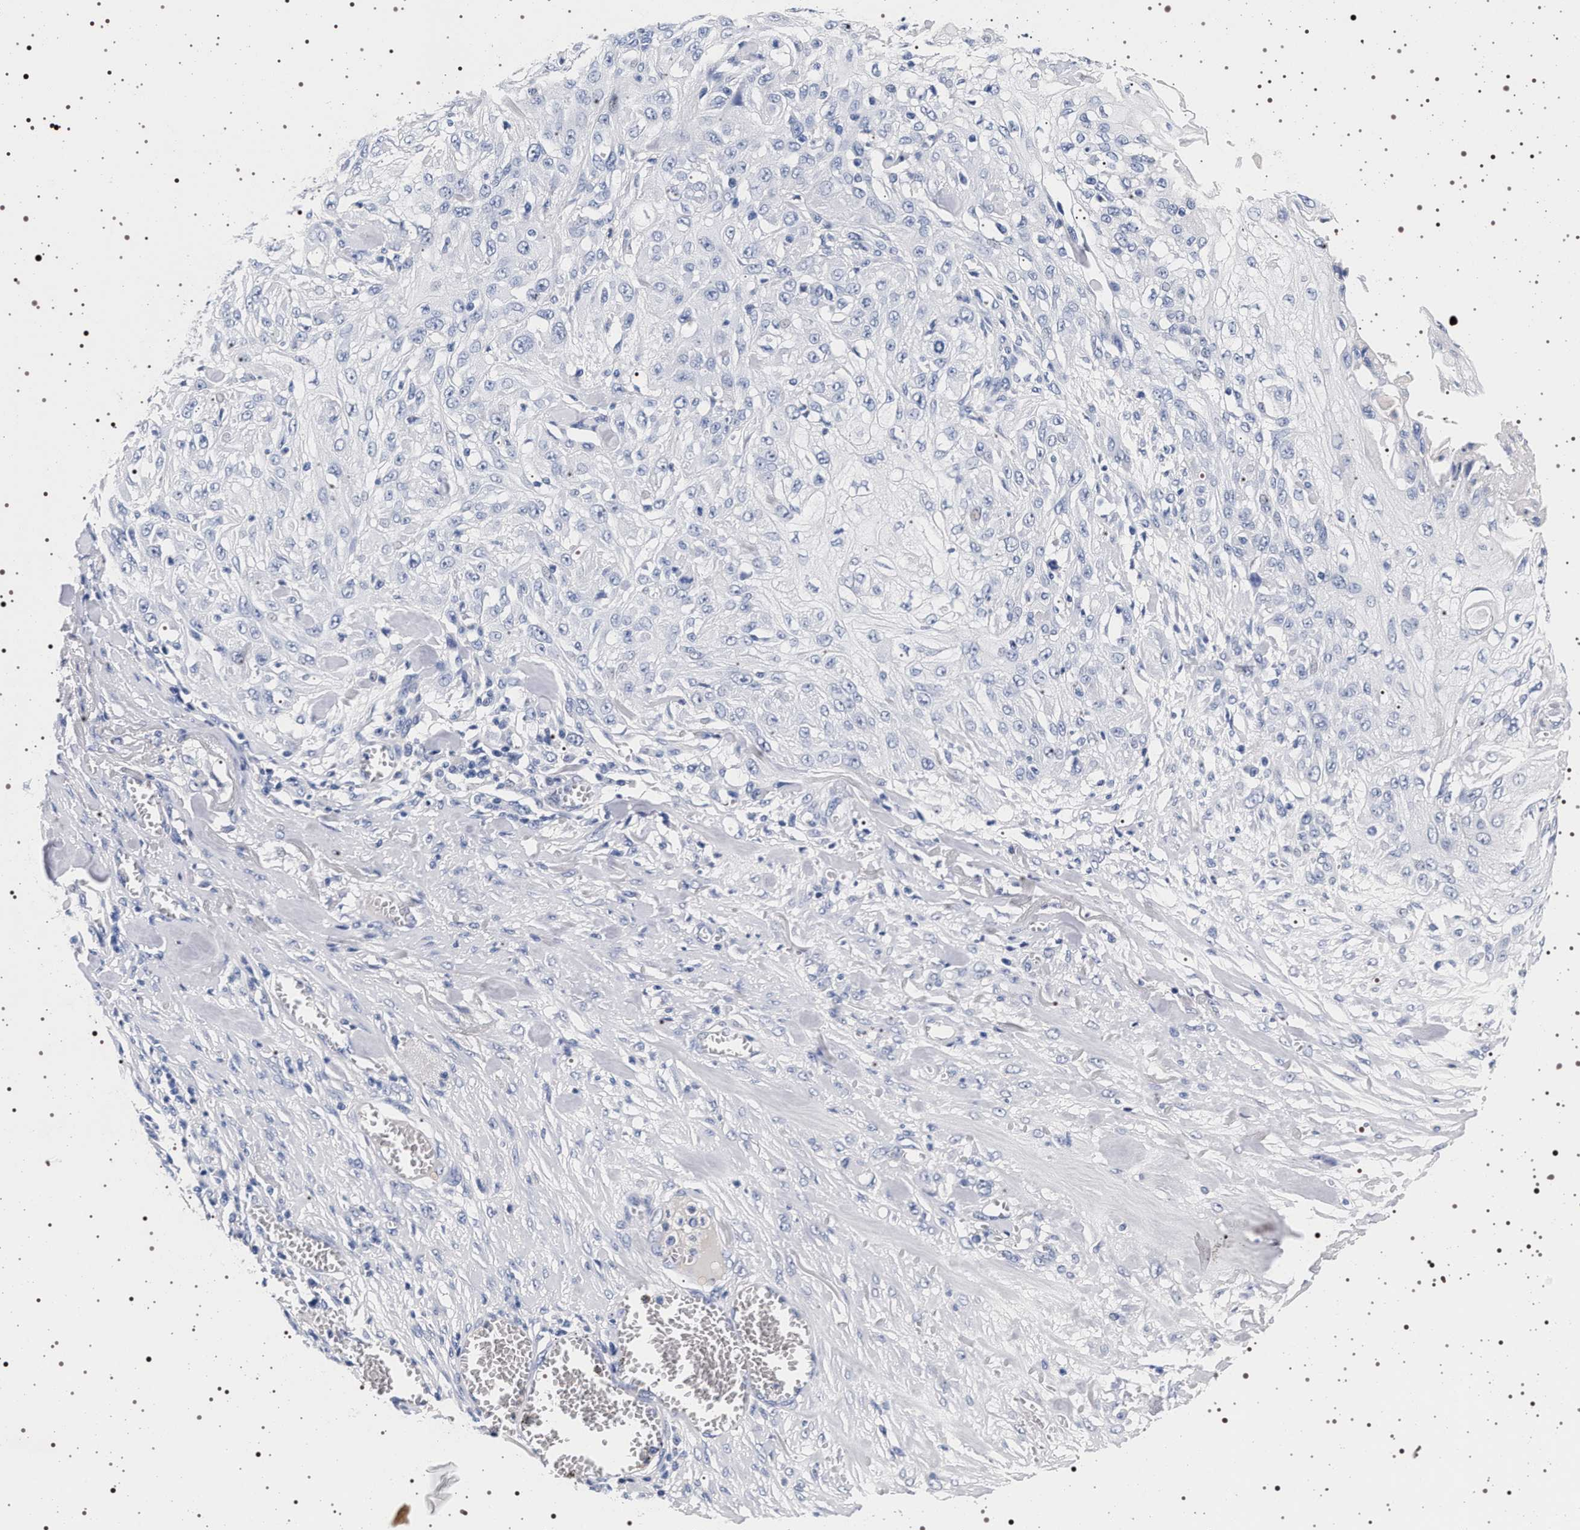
{"staining": {"intensity": "negative", "quantity": "none", "location": "none"}, "tissue": "skin cancer", "cell_type": "Tumor cells", "image_type": "cancer", "snomed": [{"axis": "morphology", "description": "Squamous cell carcinoma, NOS"}, {"axis": "morphology", "description": "Squamous cell carcinoma, metastatic, NOS"}, {"axis": "topography", "description": "Skin"}, {"axis": "topography", "description": "Lymph node"}], "caption": "This micrograph is of skin cancer (metastatic squamous cell carcinoma) stained with immunohistochemistry (IHC) to label a protein in brown with the nuclei are counter-stained blue. There is no staining in tumor cells.", "gene": "MAPK10", "patient": {"sex": "male", "age": 75}}